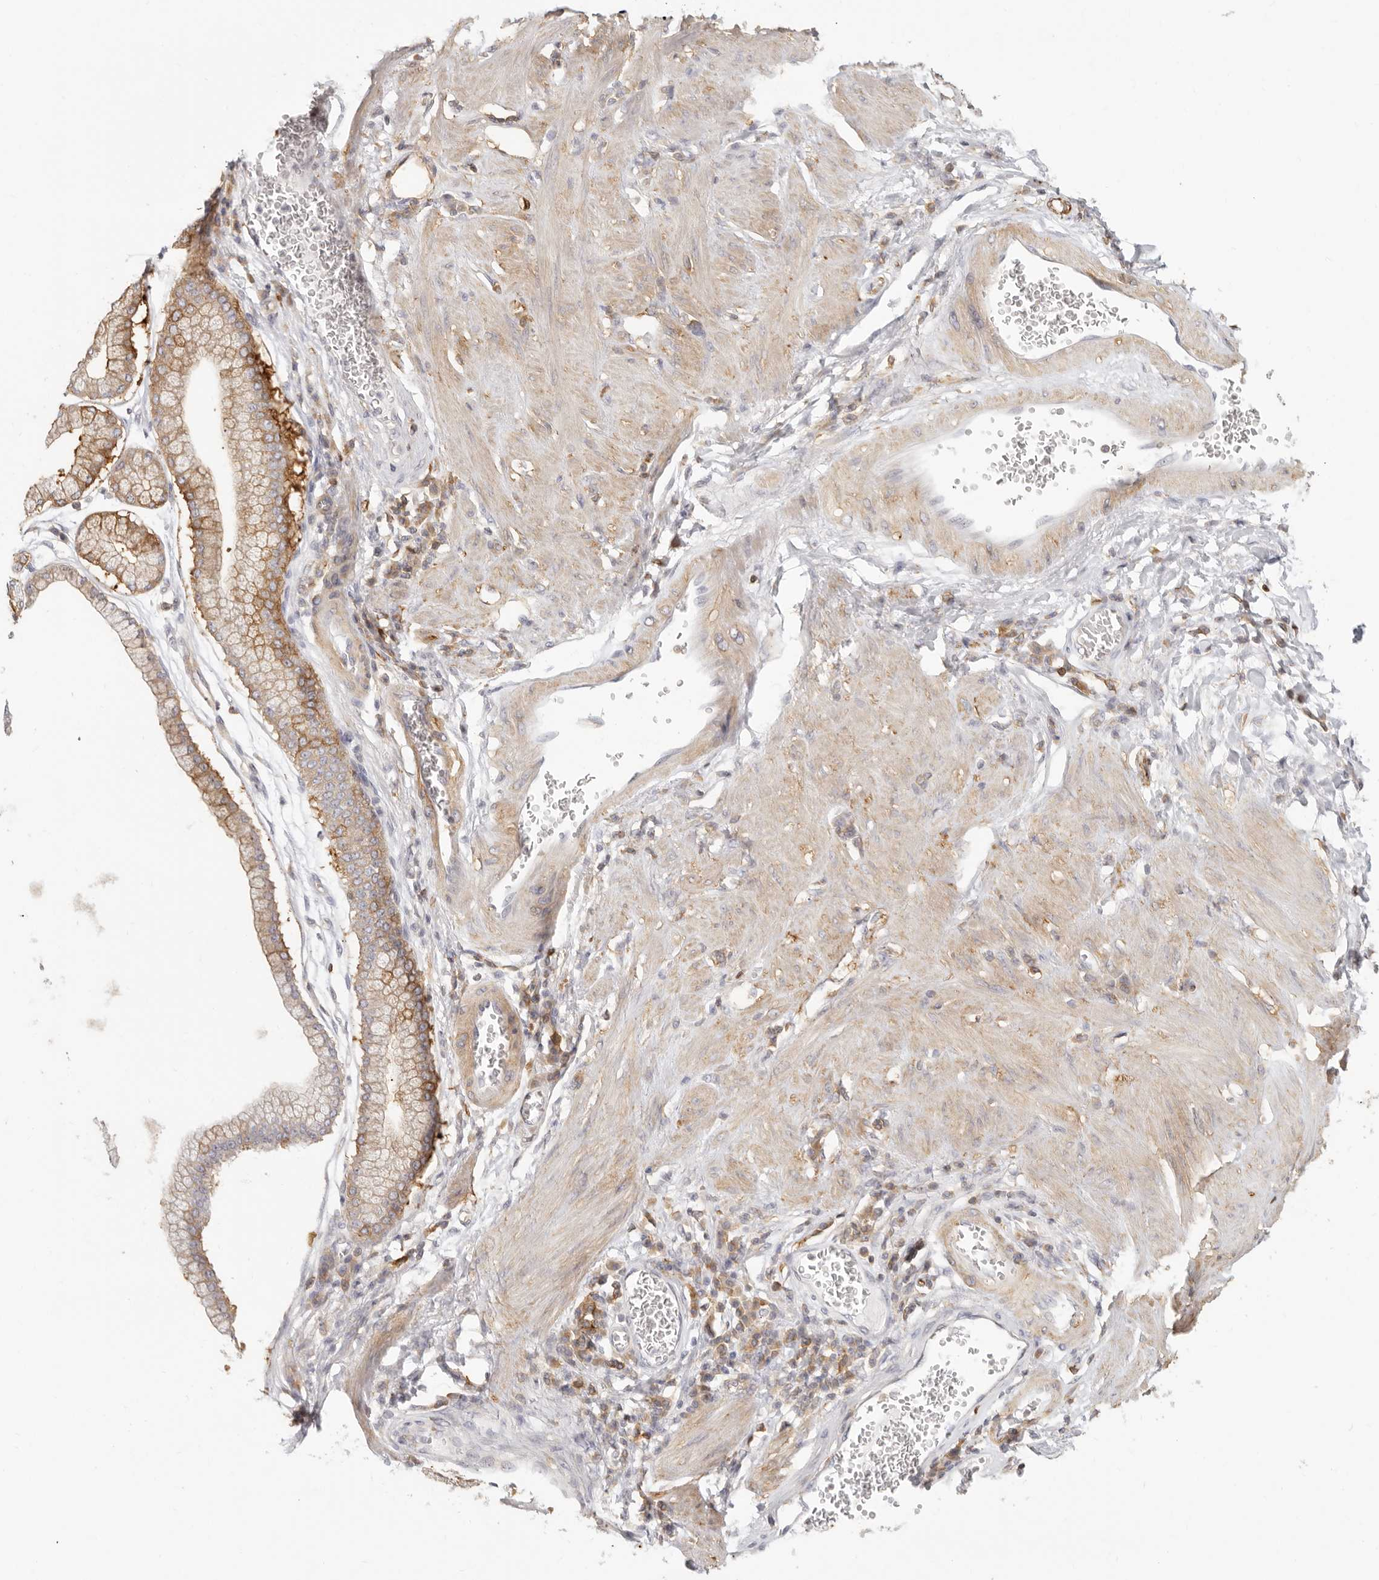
{"staining": {"intensity": "moderate", "quantity": "25%-75%", "location": "cytoplasmic/membranous"}, "tissue": "stomach cancer", "cell_type": "Tumor cells", "image_type": "cancer", "snomed": [{"axis": "morphology", "description": "Adenocarcinoma, NOS"}, {"axis": "topography", "description": "Stomach"}], "caption": "Human stomach cancer stained for a protein (brown) displays moderate cytoplasmic/membranous positive positivity in approximately 25%-75% of tumor cells.", "gene": "NIBAN1", "patient": {"sex": "male", "age": 59}}